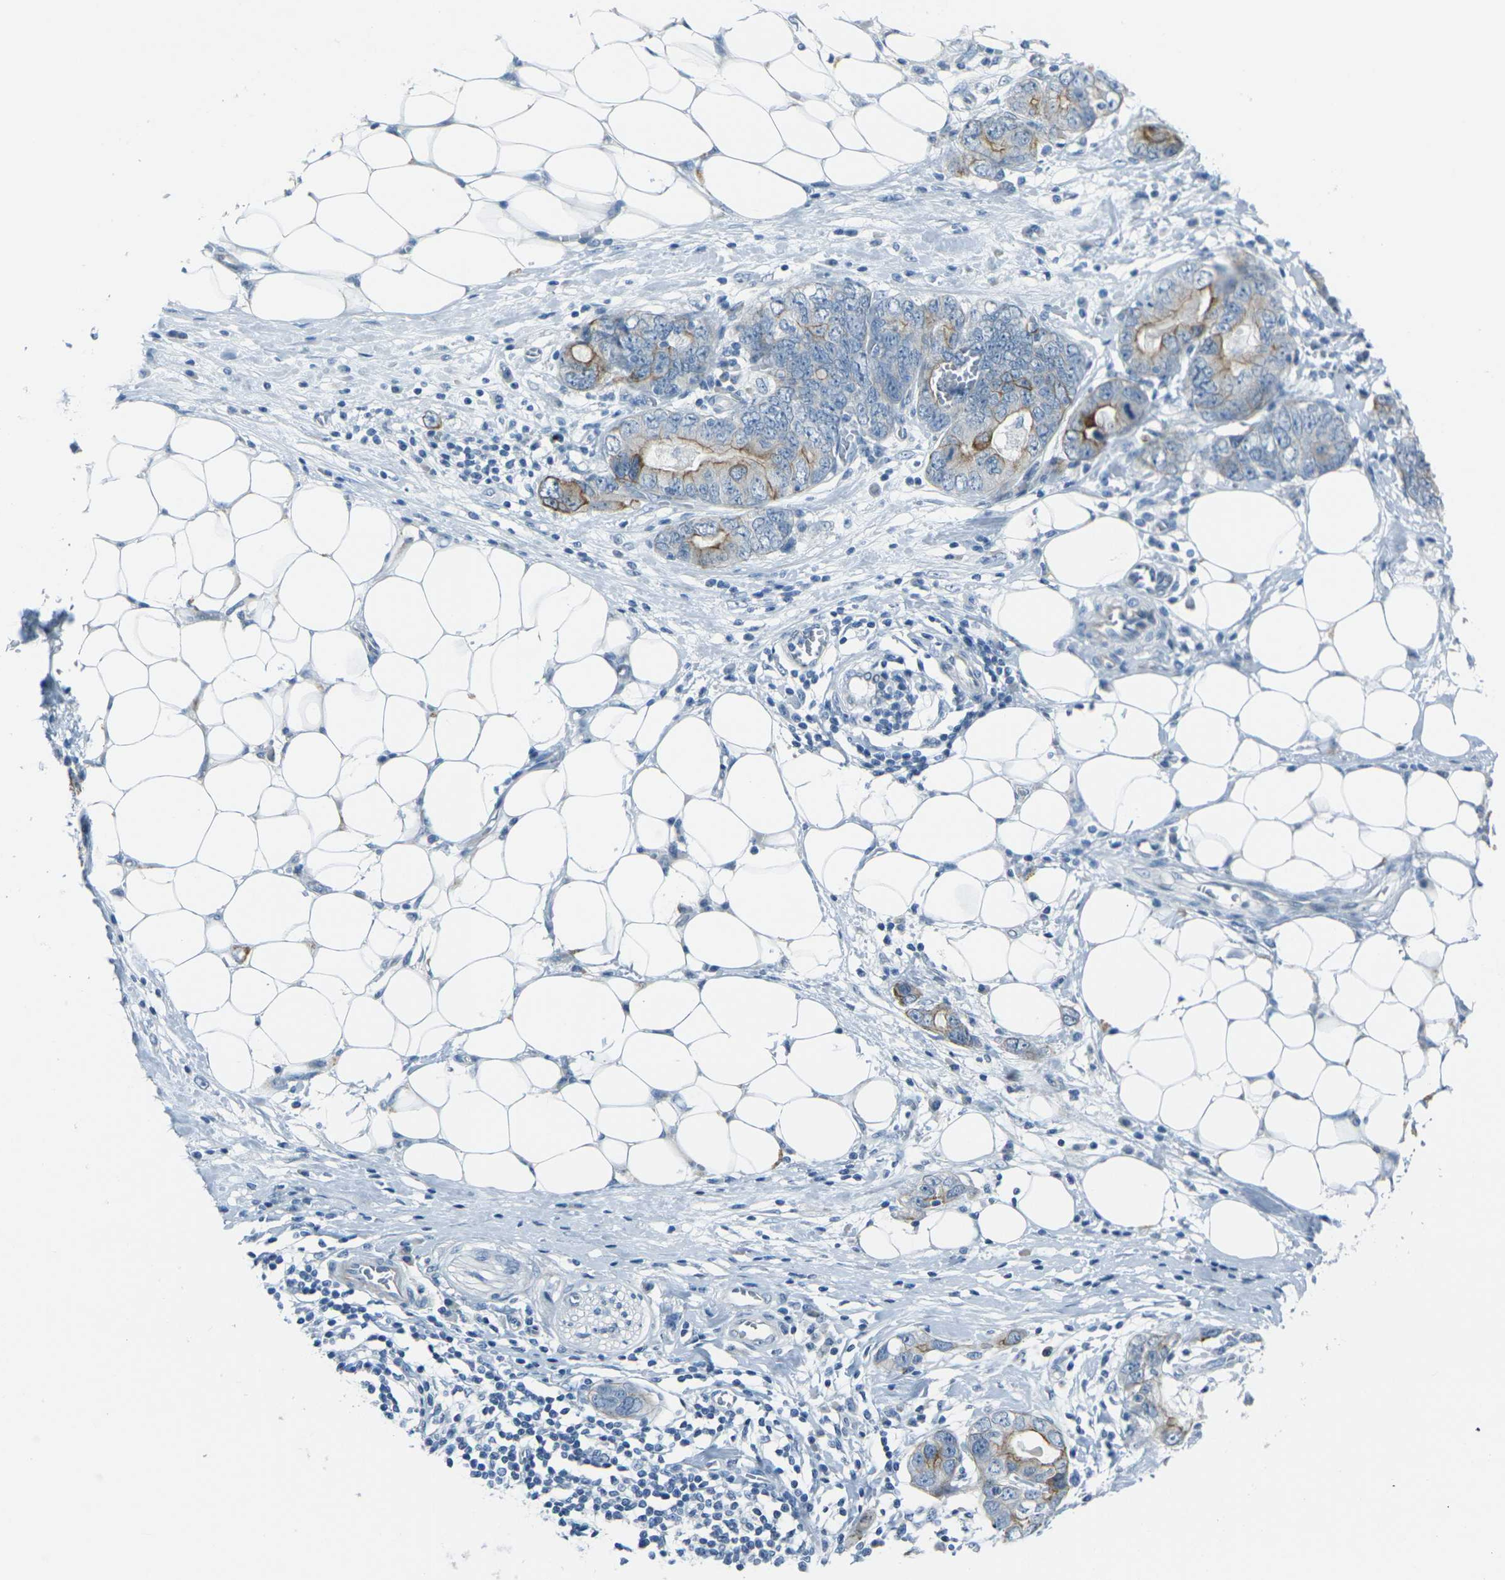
{"staining": {"intensity": "moderate", "quantity": "<25%", "location": "cytoplasmic/membranous"}, "tissue": "stomach cancer", "cell_type": "Tumor cells", "image_type": "cancer", "snomed": [{"axis": "morphology", "description": "Adenocarcinoma, NOS"}, {"axis": "topography", "description": "Stomach, lower"}], "caption": "DAB immunohistochemical staining of stomach adenocarcinoma displays moderate cytoplasmic/membranous protein staining in about <25% of tumor cells. (Brightfield microscopy of DAB IHC at high magnification).", "gene": "ANKRD46", "patient": {"sex": "female", "age": 93}}